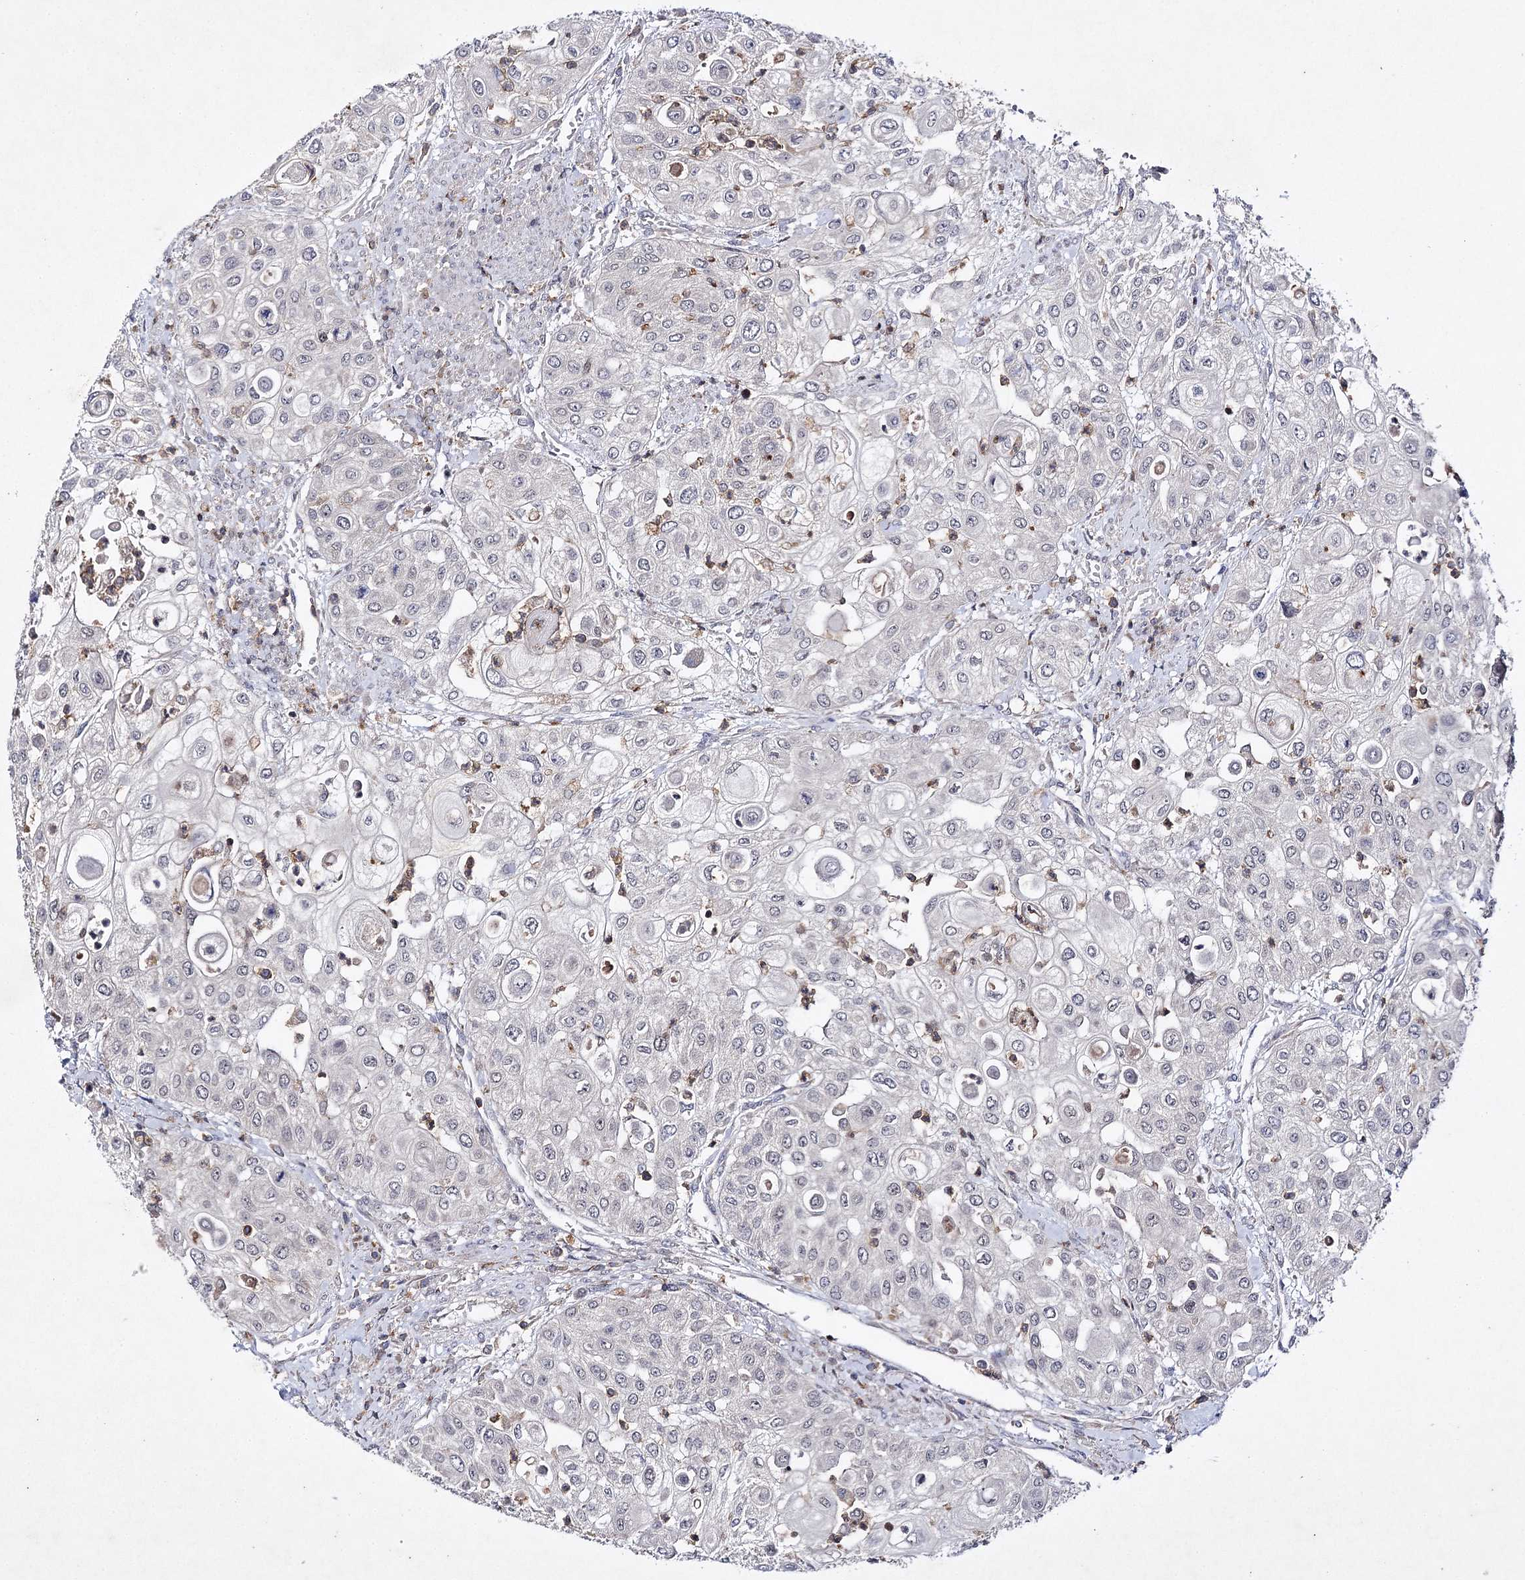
{"staining": {"intensity": "negative", "quantity": "none", "location": "none"}, "tissue": "urothelial cancer", "cell_type": "Tumor cells", "image_type": "cancer", "snomed": [{"axis": "morphology", "description": "Urothelial carcinoma, High grade"}, {"axis": "topography", "description": "Urinary bladder"}], "caption": "Protein analysis of urothelial cancer reveals no significant staining in tumor cells.", "gene": "BCR", "patient": {"sex": "female", "age": 79}}